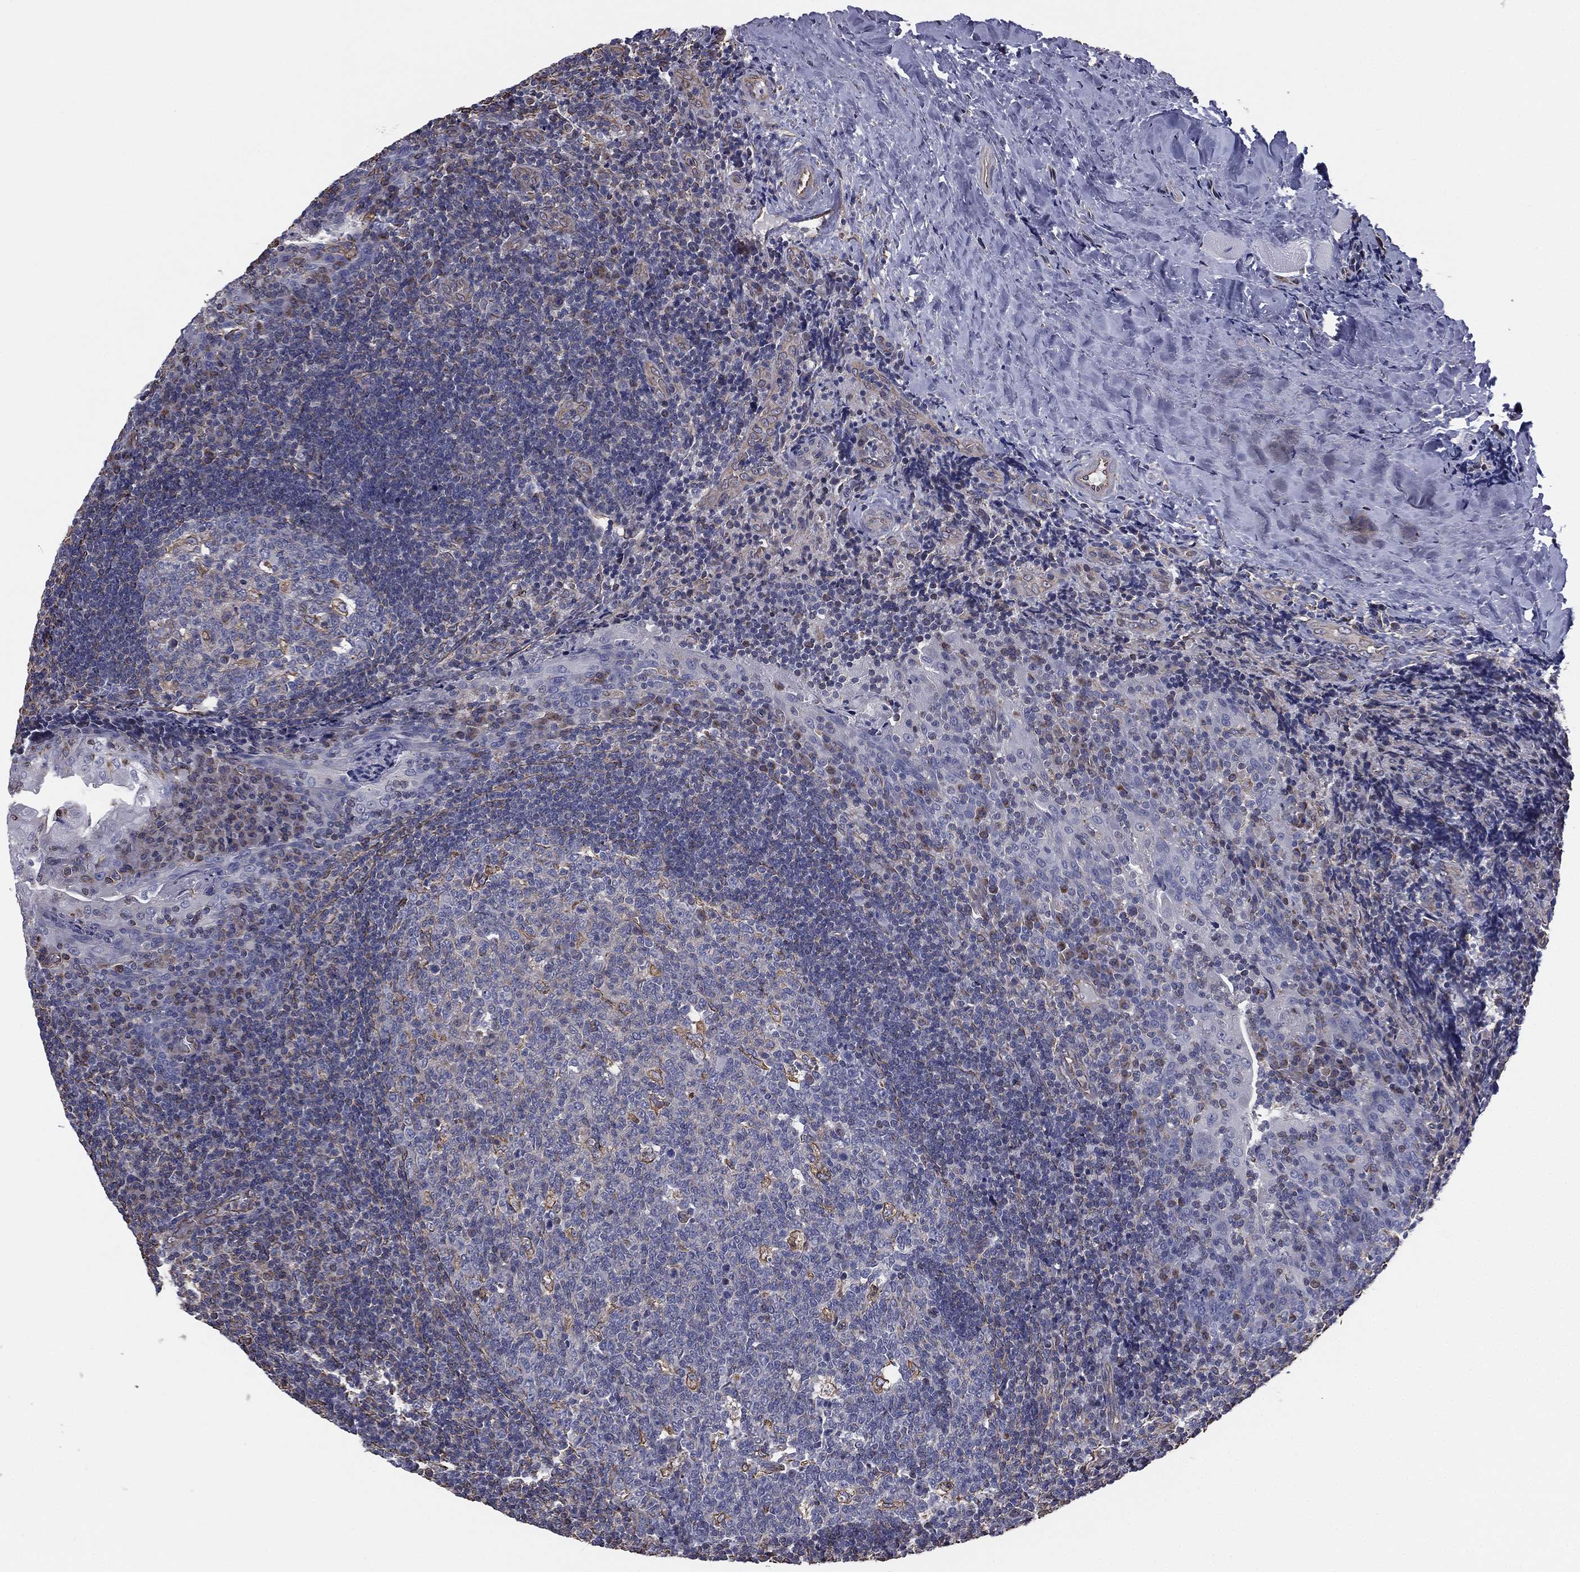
{"staining": {"intensity": "moderate", "quantity": "<25%", "location": "cytoplasmic/membranous"}, "tissue": "tonsil", "cell_type": "Germinal center cells", "image_type": "normal", "snomed": [{"axis": "morphology", "description": "Normal tissue, NOS"}, {"axis": "topography", "description": "Tonsil"}], "caption": "IHC of unremarkable human tonsil exhibits low levels of moderate cytoplasmic/membranous expression in approximately <25% of germinal center cells. Using DAB (brown) and hematoxylin (blue) stains, captured at high magnification using brightfield microscopy.", "gene": "SCUBE1", "patient": {"sex": "male", "age": 17}}